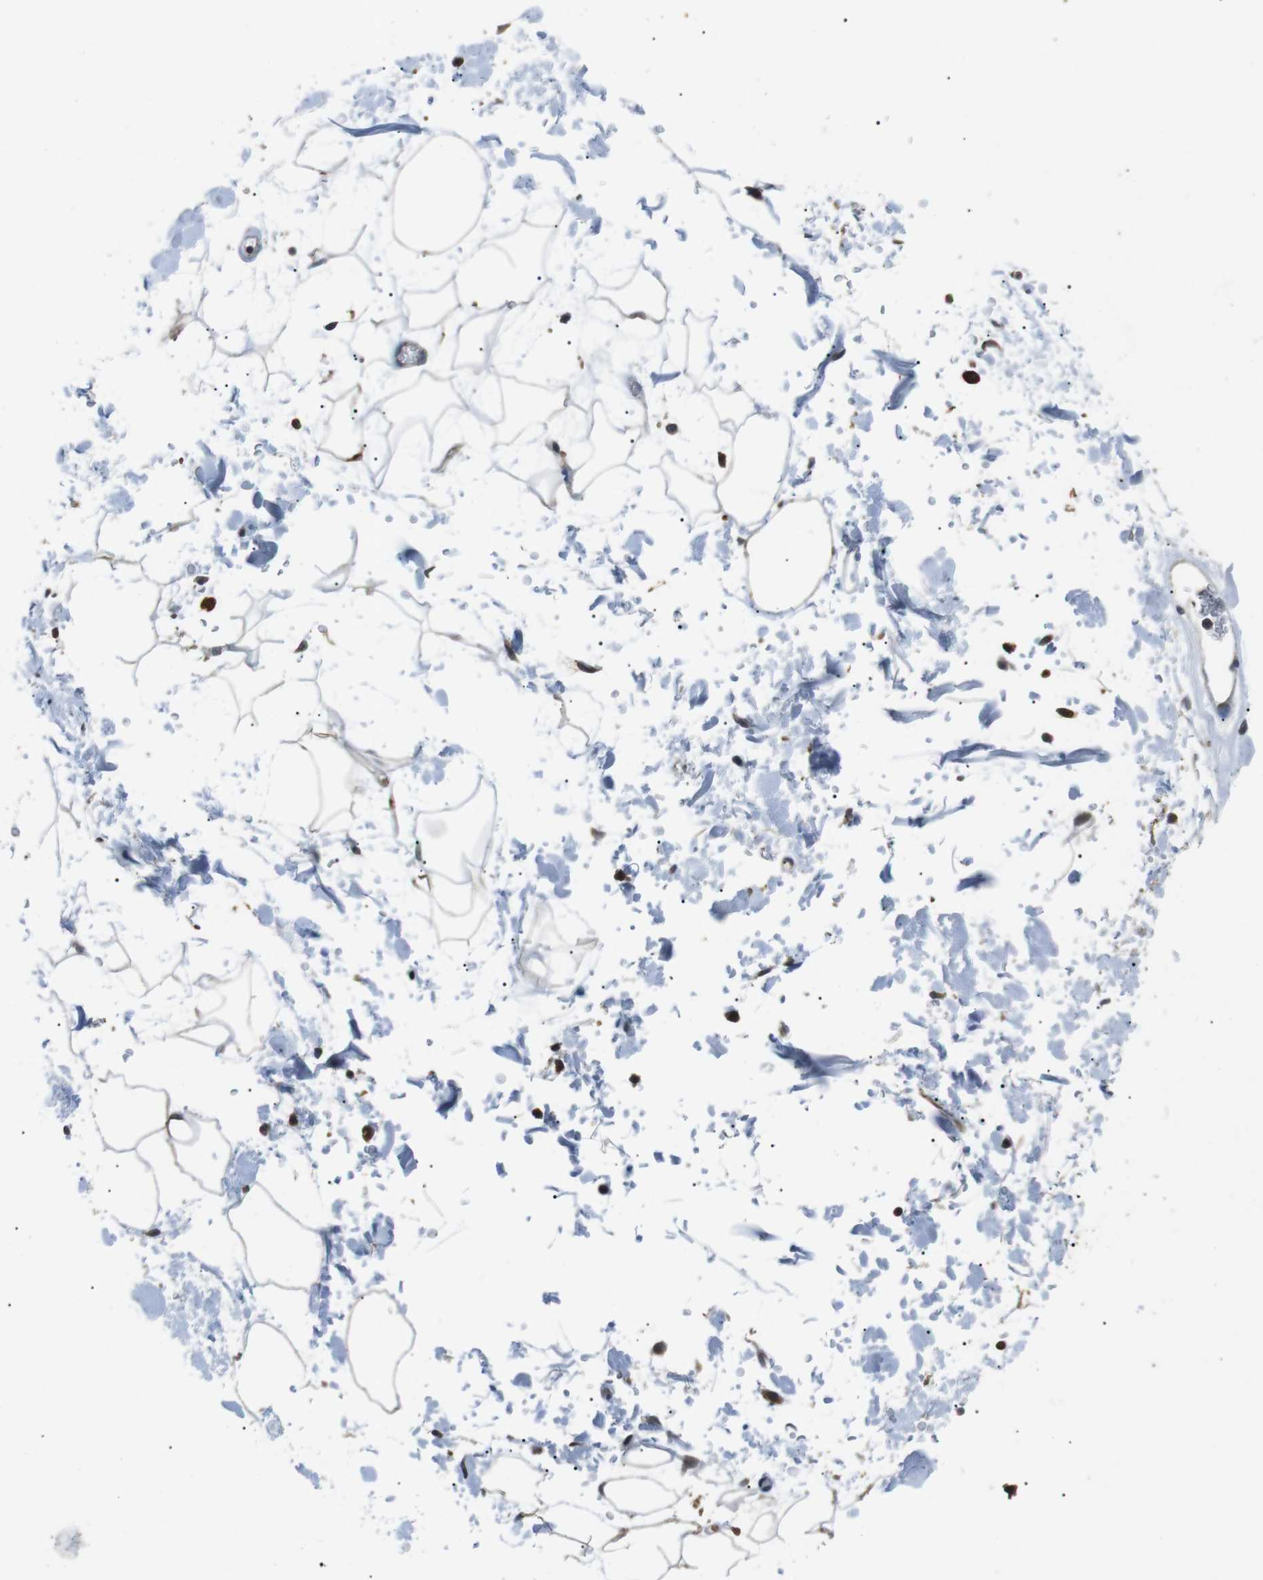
{"staining": {"intensity": "weak", "quantity": ">75%", "location": "cytoplasmic/membranous"}, "tissue": "adipose tissue", "cell_type": "Adipocytes", "image_type": "normal", "snomed": [{"axis": "morphology", "description": "Normal tissue, NOS"}, {"axis": "topography", "description": "Soft tissue"}], "caption": "A high-resolution image shows immunohistochemistry staining of normal adipose tissue, which demonstrates weak cytoplasmic/membranous staining in approximately >75% of adipocytes.", "gene": "NEK7", "patient": {"sex": "male", "age": 72}}